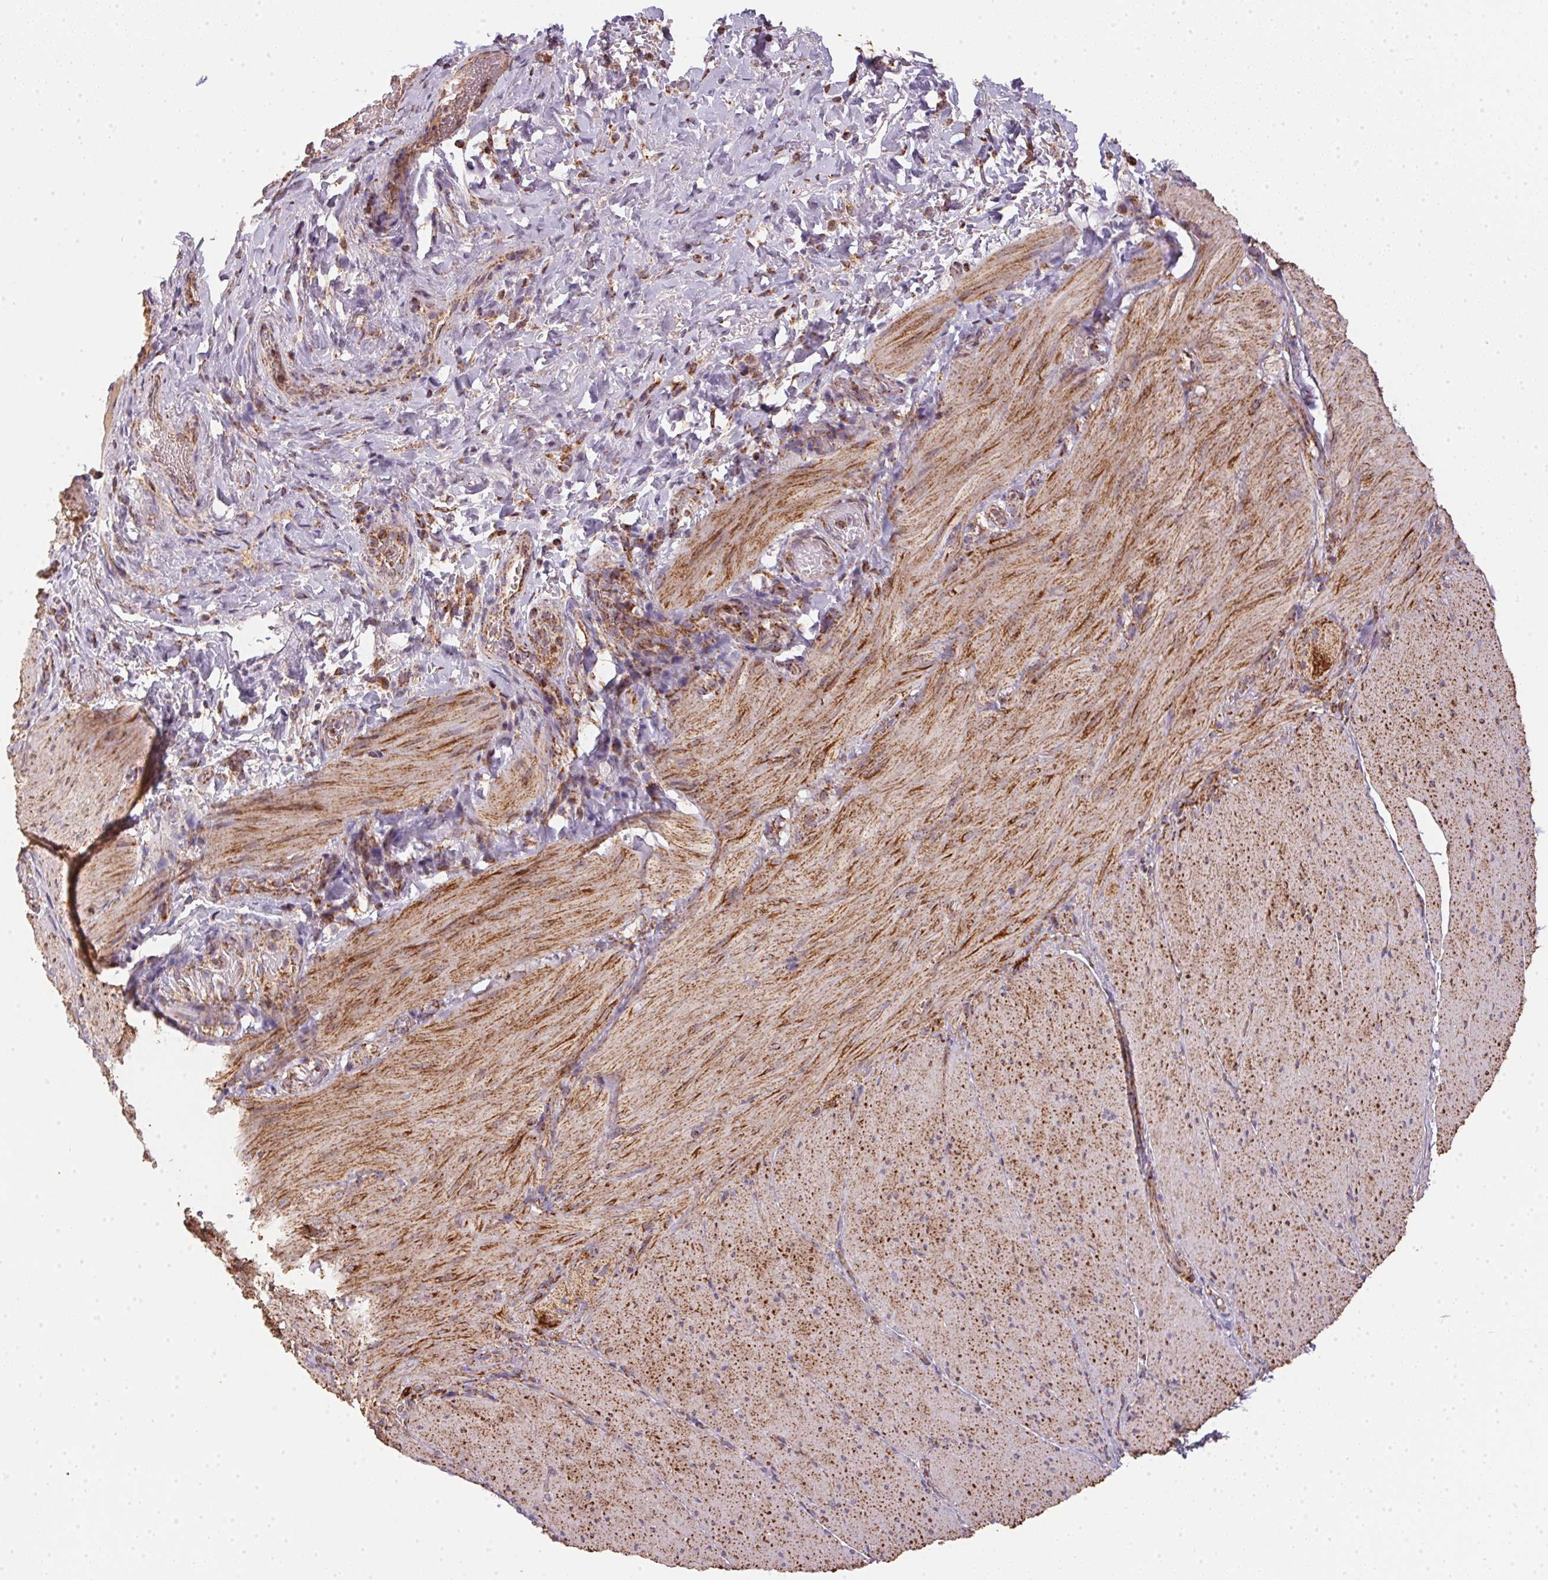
{"staining": {"intensity": "moderate", "quantity": ">75%", "location": "cytoplasmic/membranous"}, "tissue": "smooth muscle", "cell_type": "Smooth muscle cells", "image_type": "normal", "snomed": [{"axis": "morphology", "description": "Normal tissue, NOS"}, {"axis": "topography", "description": "Smooth muscle"}, {"axis": "topography", "description": "Colon"}], "caption": "About >75% of smooth muscle cells in normal human smooth muscle exhibit moderate cytoplasmic/membranous protein expression as visualized by brown immunohistochemical staining.", "gene": "NDUFS2", "patient": {"sex": "male", "age": 73}}